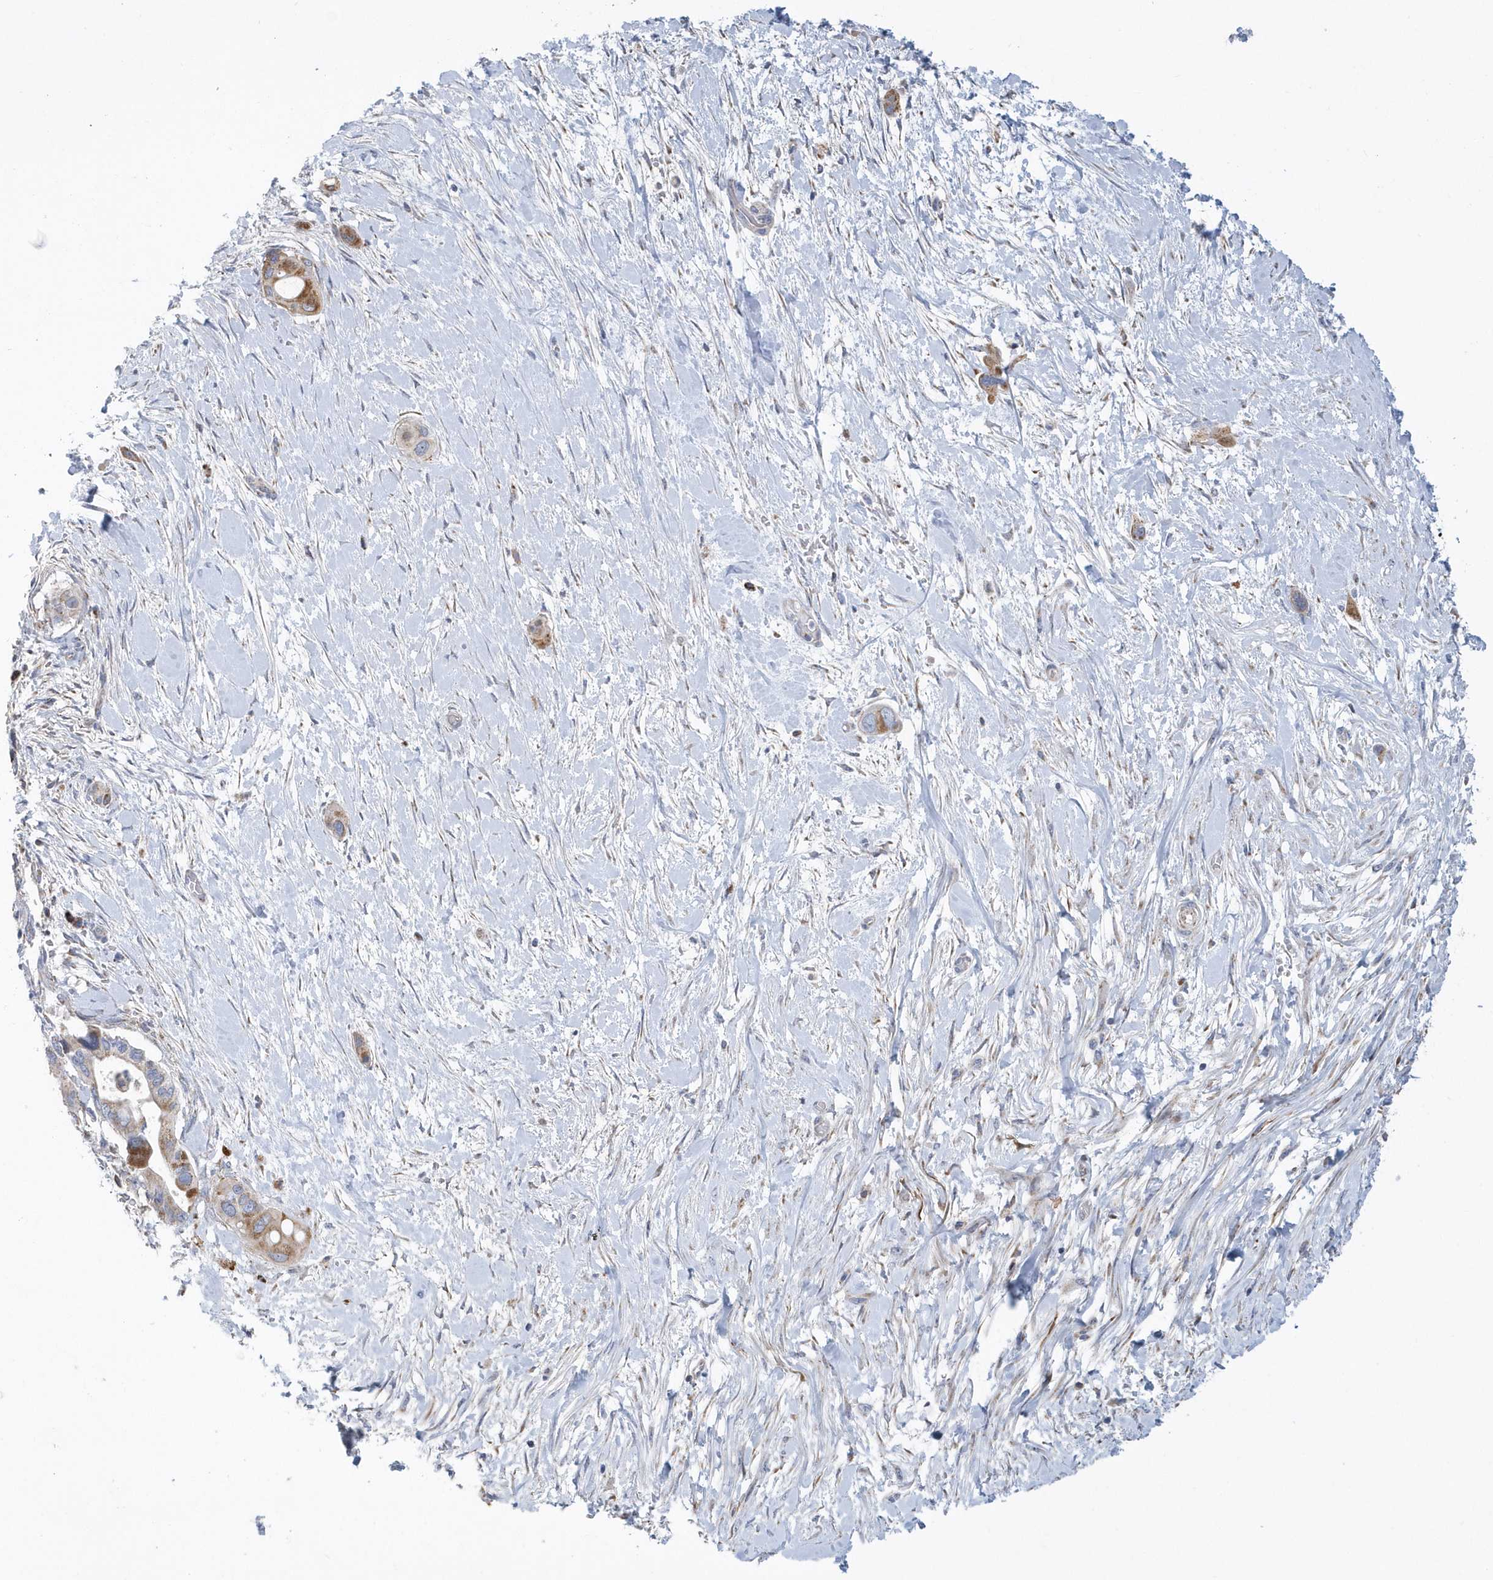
{"staining": {"intensity": "moderate", "quantity": "25%-75%", "location": "cytoplasmic/membranous"}, "tissue": "pancreatic cancer", "cell_type": "Tumor cells", "image_type": "cancer", "snomed": [{"axis": "morphology", "description": "Adenocarcinoma, NOS"}, {"axis": "topography", "description": "Pancreas"}], "caption": "Tumor cells show medium levels of moderate cytoplasmic/membranous staining in approximately 25%-75% of cells in pancreatic adenocarcinoma. (DAB (3,3'-diaminobenzidine) IHC with brightfield microscopy, high magnification).", "gene": "VWA5B2", "patient": {"sex": "male", "age": 68}}